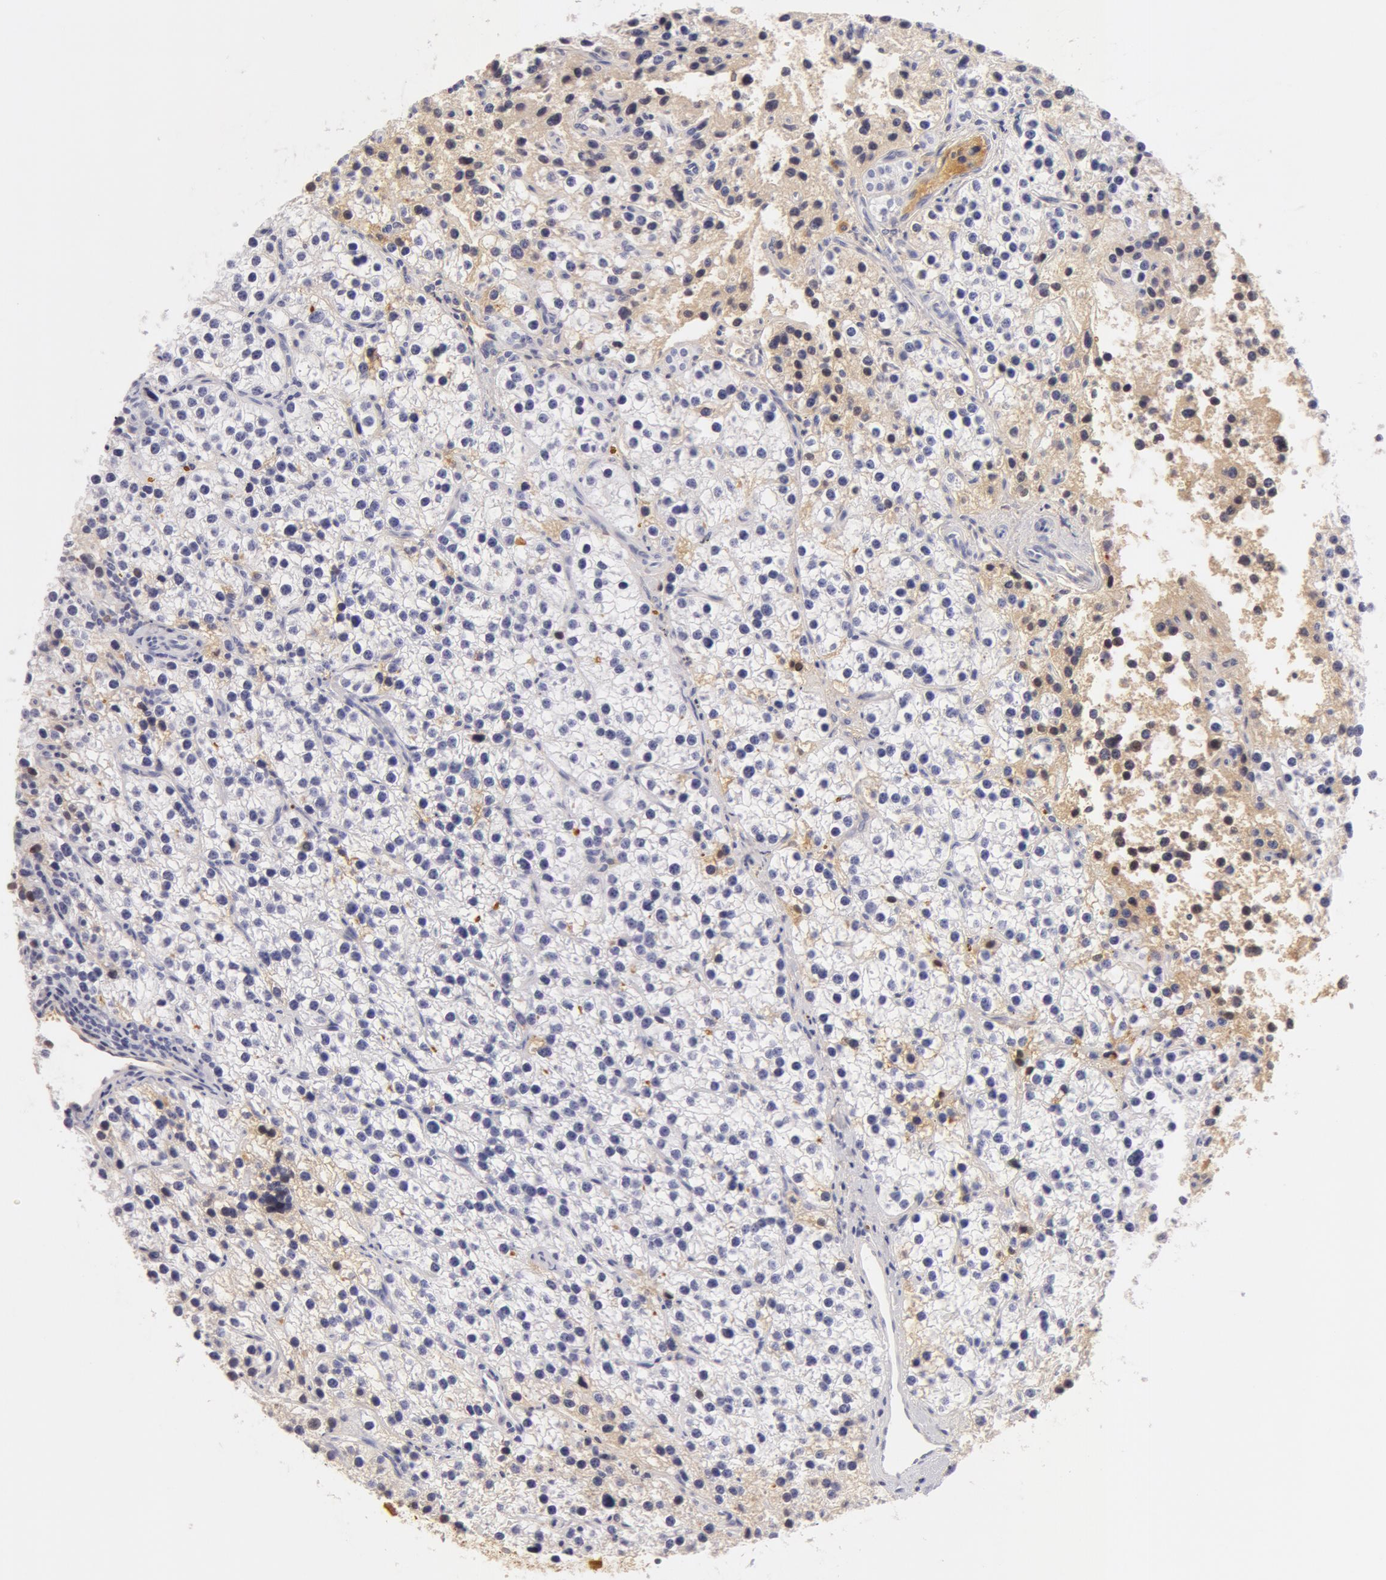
{"staining": {"intensity": "negative", "quantity": "none", "location": "none"}, "tissue": "parathyroid gland", "cell_type": "Glandular cells", "image_type": "normal", "snomed": [{"axis": "morphology", "description": "Normal tissue, NOS"}, {"axis": "topography", "description": "Parathyroid gland"}], "caption": "A histopathology image of human parathyroid gland is negative for staining in glandular cells. (DAB immunohistochemistry (IHC) with hematoxylin counter stain).", "gene": "AHSG", "patient": {"sex": "female", "age": 54}}